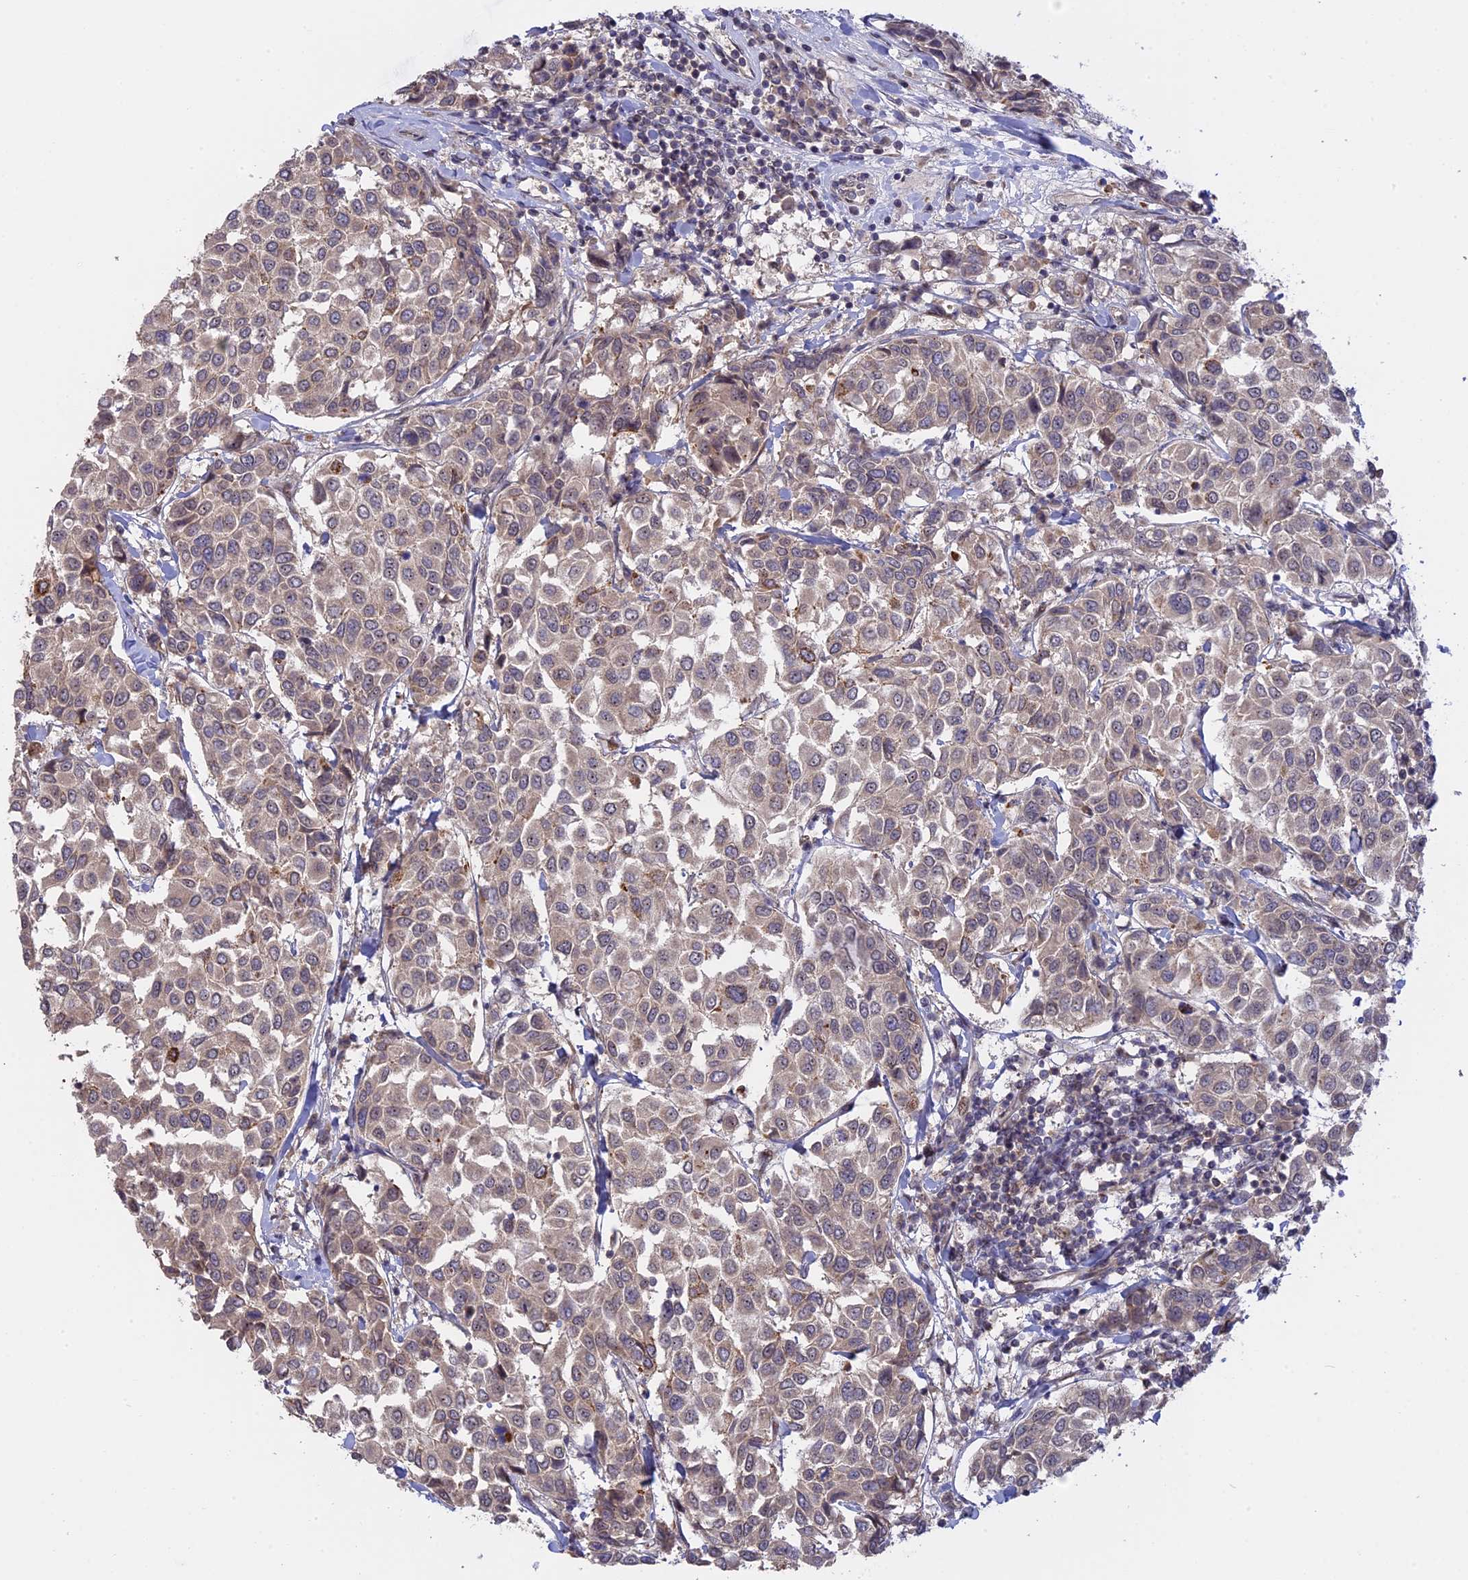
{"staining": {"intensity": "weak", "quantity": "25%-75%", "location": "cytoplasmic/membranous"}, "tissue": "breast cancer", "cell_type": "Tumor cells", "image_type": "cancer", "snomed": [{"axis": "morphology", "description": "Duct carcinoma"}, {"axis": "topography", "description": "Breast"}], "caption": "There is low levels of weak cytoplasmic/membranous expression in tumor cells of breast cancer, as demonstrated by immunohistochemical staining (brown color).", "gene": "GSKIP", "patient": {"sex": "female", "age": 55}}